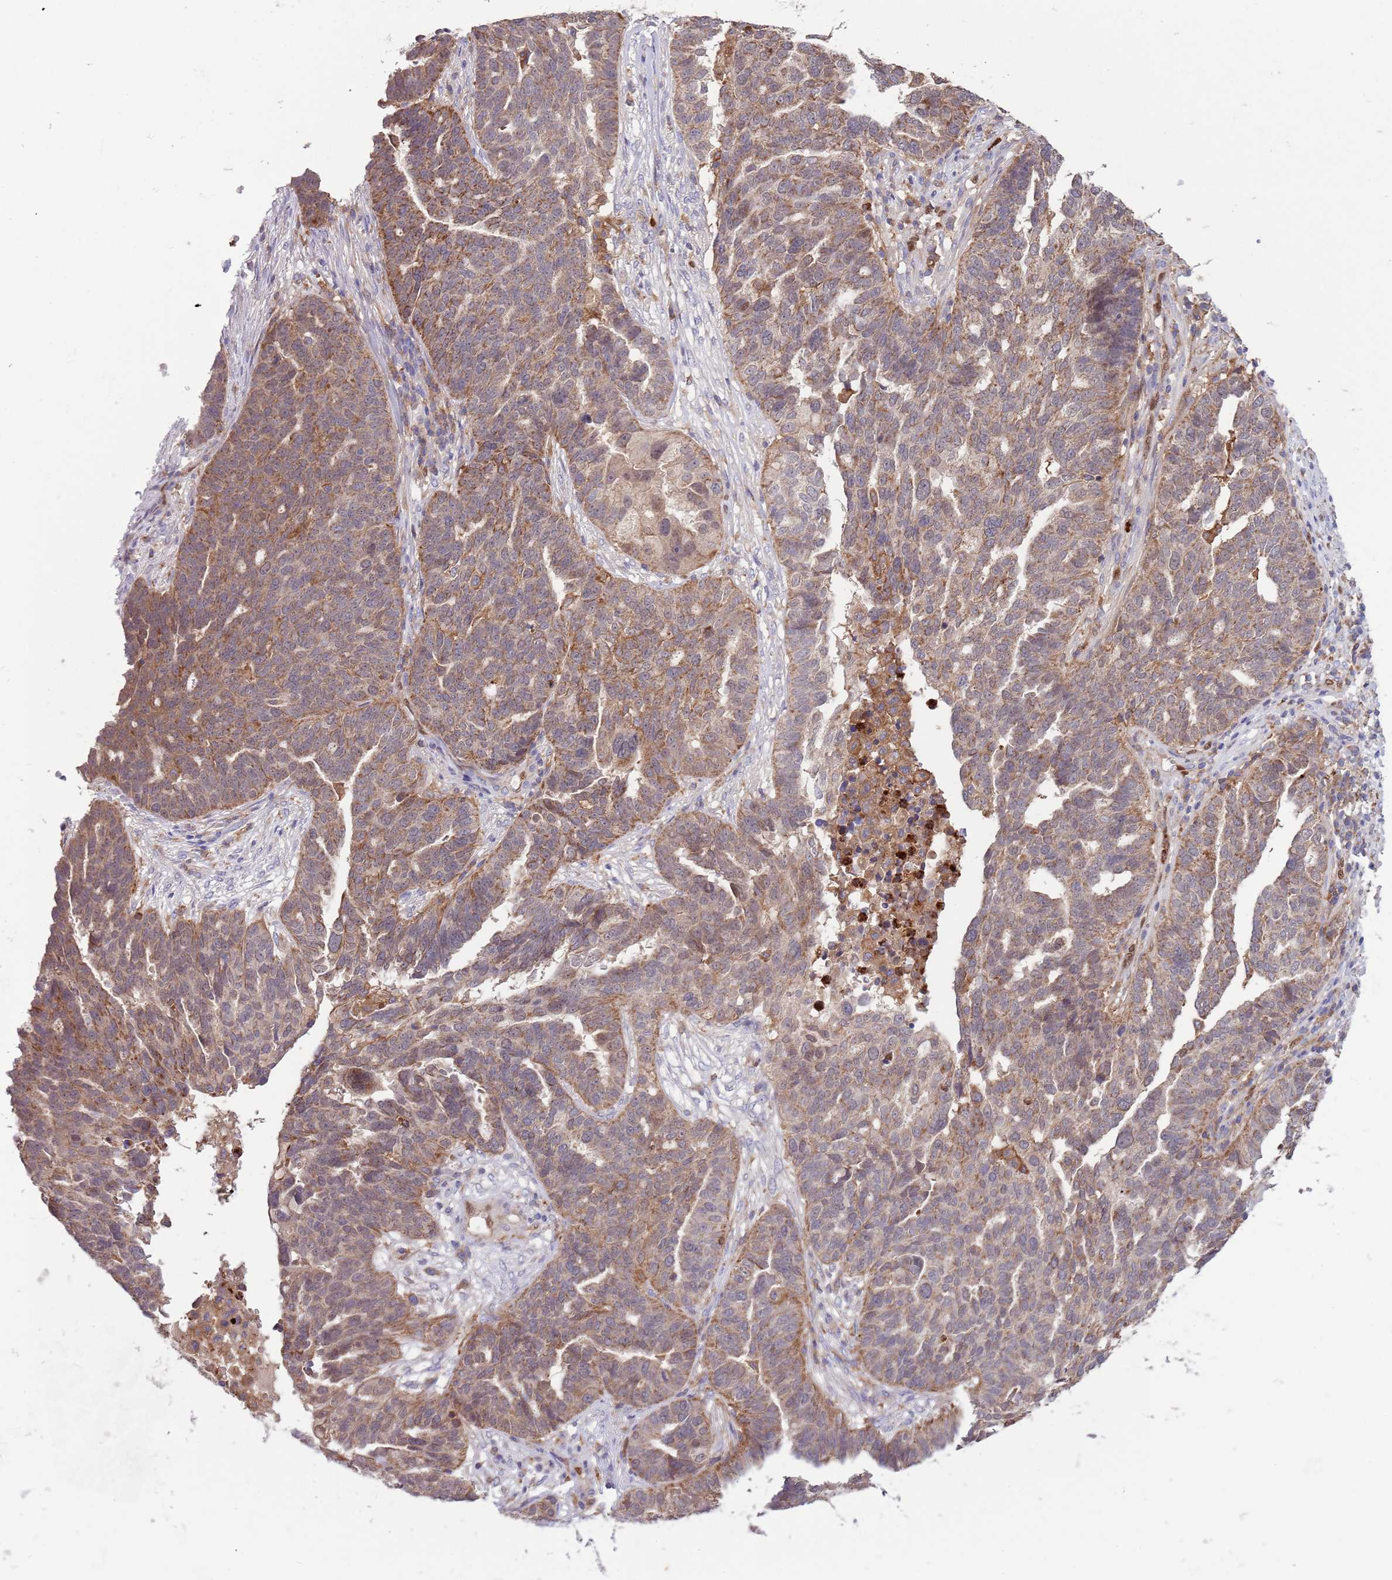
{"staining": {"intensity": "moderate", "quantity": ">75%", "location": "cytoplasmic/membranous"}, "tissue": "ovarian cancer", "cell_type": "Tumor cells", "image_type": "cancer", "snomed": [{"axis": "morphology", "description": "Cystadenocarcinoma, serous, NOS"}, {"axis": "topography", "description": "Ovary"}], "caption": "Protein expression analysis of serous cystadenocarcinoma (ovarian) demonstrates moderate cytoplasmic/membranous expression in about >75% of tumor cells. The protein is shown in brown color, while the nuclei are stained blue.", "gene": "DDT", "patient": {"sex": "female", "age": 59}}